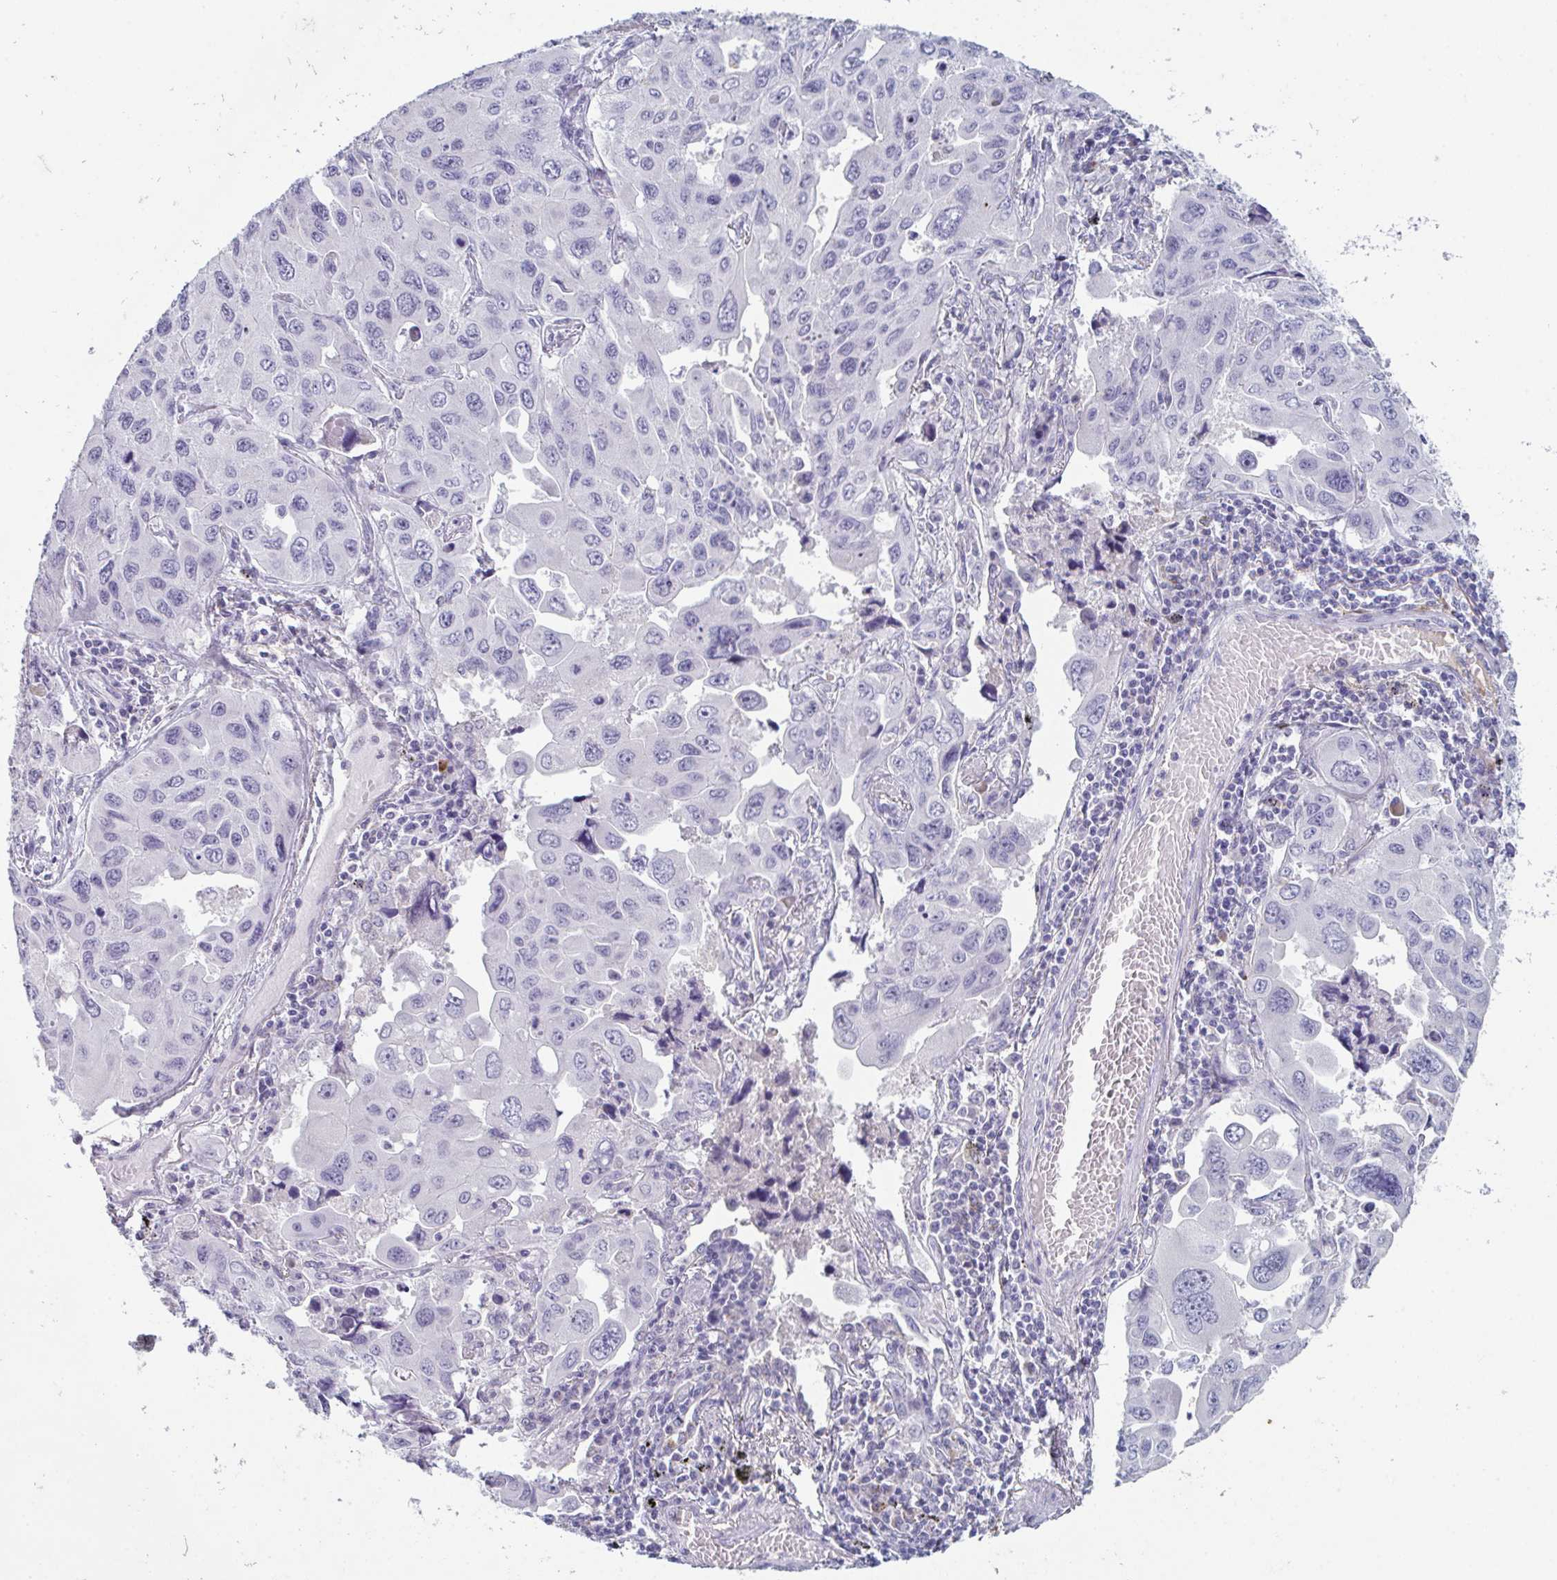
{"staining": {"intensity": "negative", "quantity": "none", "location": "none"}, "tissue": "lung cancer", "cell_type": "Tumor cells", "image_type": "cancer", "snomed": [{"axis": "morphology", "description": "Adenocarcinoma, NOS"}, {"axis": "topography", "description": "Lung"}], "caption": "Tumor cells show no significant protein staining in lung cancer.", "gene": "ADAM21", "patient": {"sex": "male", "age": 64}}